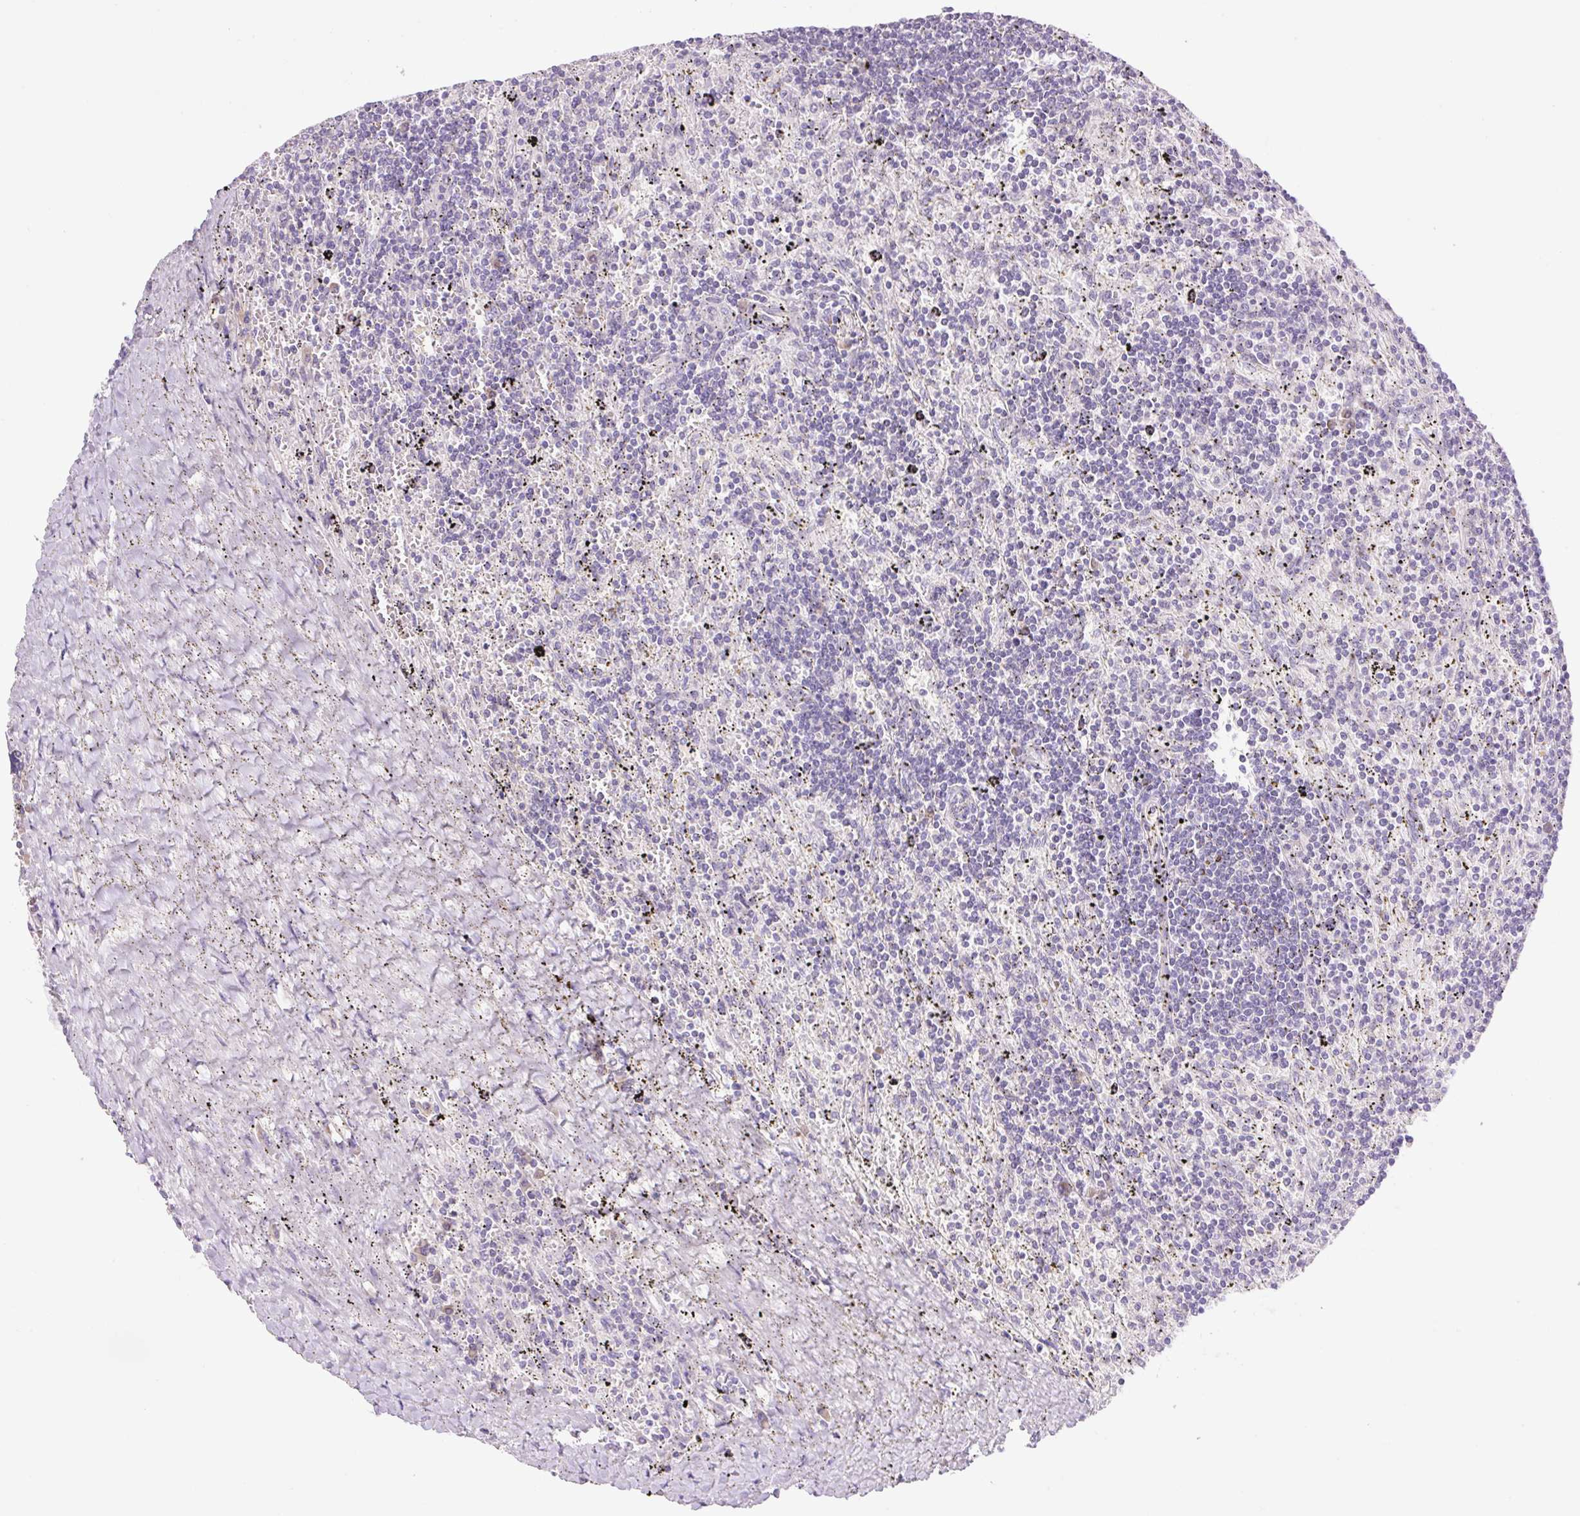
{"staining": {"intensity": "negative", "quantity": "none", "location": "none"}, "tissue": "lymphoma", "cell_type": "Tumor cells", "image_type": "cancer", "snomed": [{"axis": "morphology", "description": "Malignant lymphoma, non-Hodgkin's type, Low grade"}, {"axis": "topography", "description": "Spleen"}], "caption": "The micrograph exhibits no significant staining in tumor cells of lymphoma.", "gene": "GRID2", "patient": {"sex": "male", "age": 76}}